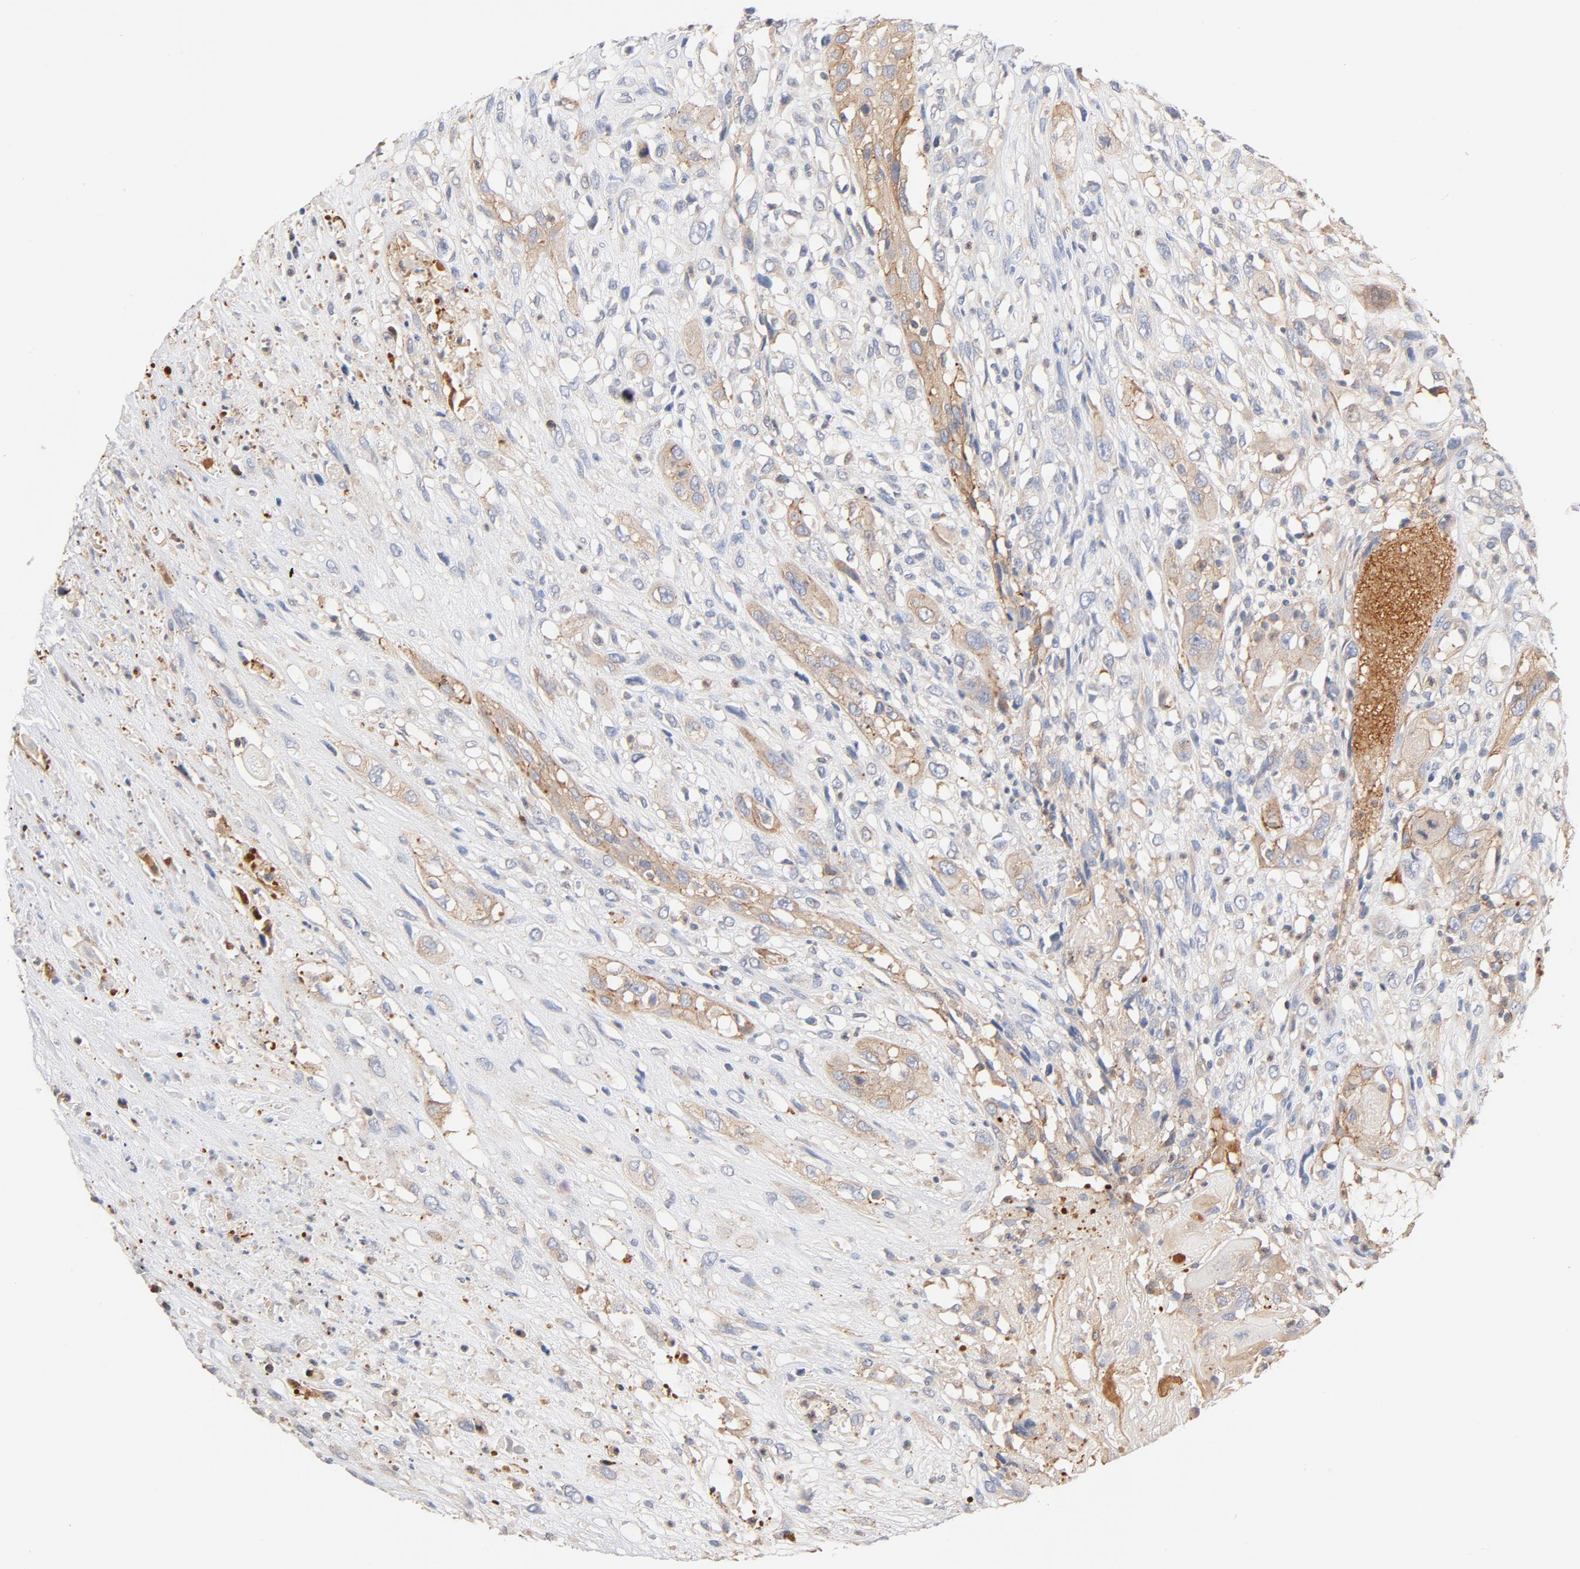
{"staining": {"intensity": "moderate", "quantity": ">75%", "location": "cytoplasmic/membranous"}, "tissue": "head and neck cancer", "cell_type": "Tumor cells", "image_type": "cancer", "snomed": [{"axis": "morphology", "description": "Necrosis, NOS"}, {"axis": "morphology", "description": "Neoplasm, malignant, NOS"}, {"axis": "topography", "description": "Salivary gland"}, {"axis": "topography", "description": "Head-Neck"}], "caption": "An immunohistochemistry (IHC) histopathology image of neoplastic tissue is shown. Protein staining in brown labels moderate cytoplasmic/membranous positivity in neoplasm (malignant) (head and neck) within tumor cells. The protein of interest is stained brown, and the nuclei are stained in blue (DAB IHC with brightfield microscopy, high magnification).", "gene": "STRN3", "patient": {"sex": "male", "age": 43}}